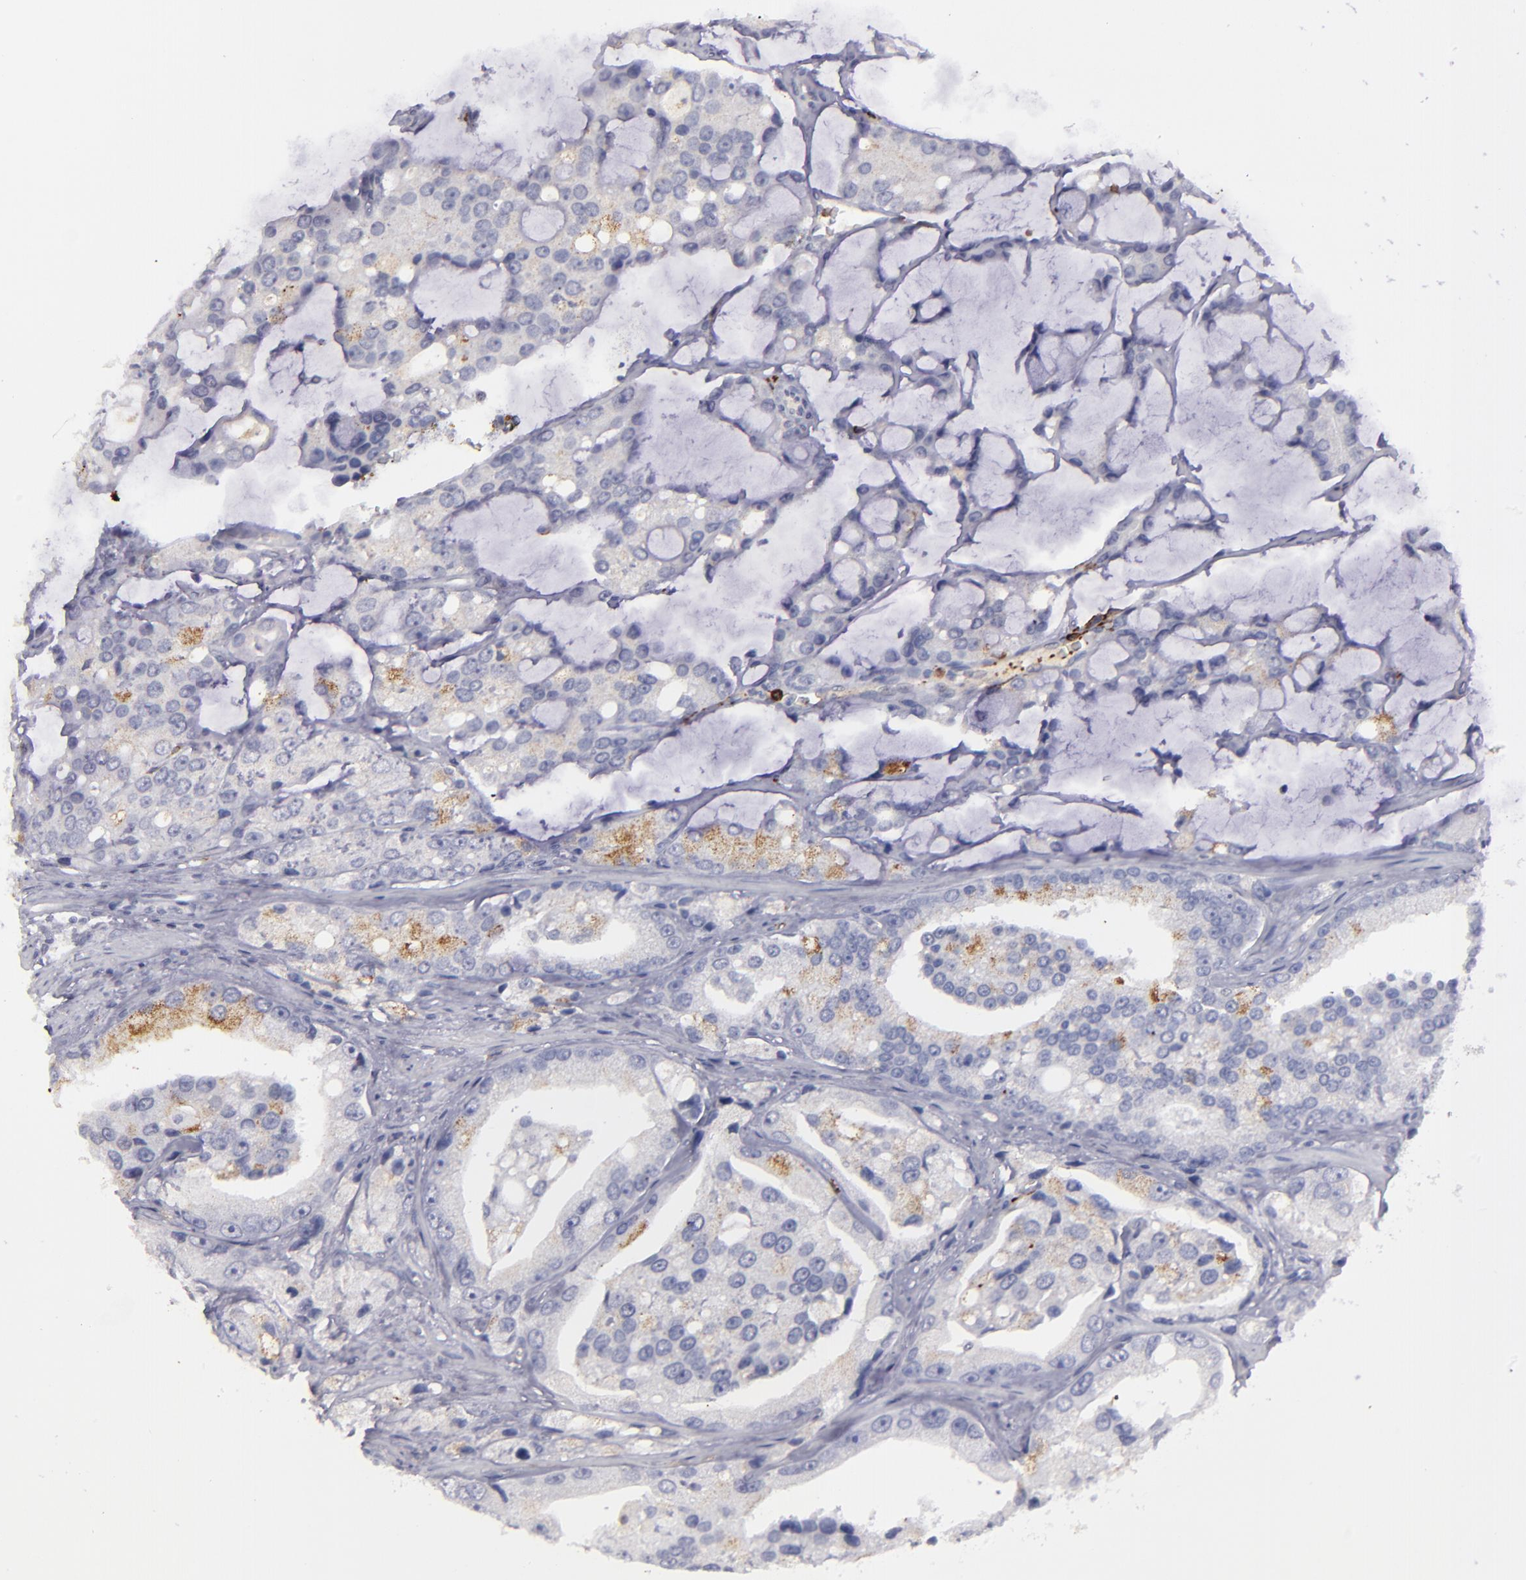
{"staining": {"intensity": "negative", "quantity": "none", "location": "none"}, "tissue": "prostate cancer", "cell_type": "Tumor cells", "image_type": "cancer", "snomed": [{"axis": "morphology", "description": "Adenocarcinoma, High grade"}, {"axis": "topography", "description": "Prostate"}], "caption": "The photomicrograph reveals no staining of tumor cells in prostate high-grade adenocarcinoma.", "gene": "CD36", "patient": {"sex": "male", "age": 67}}